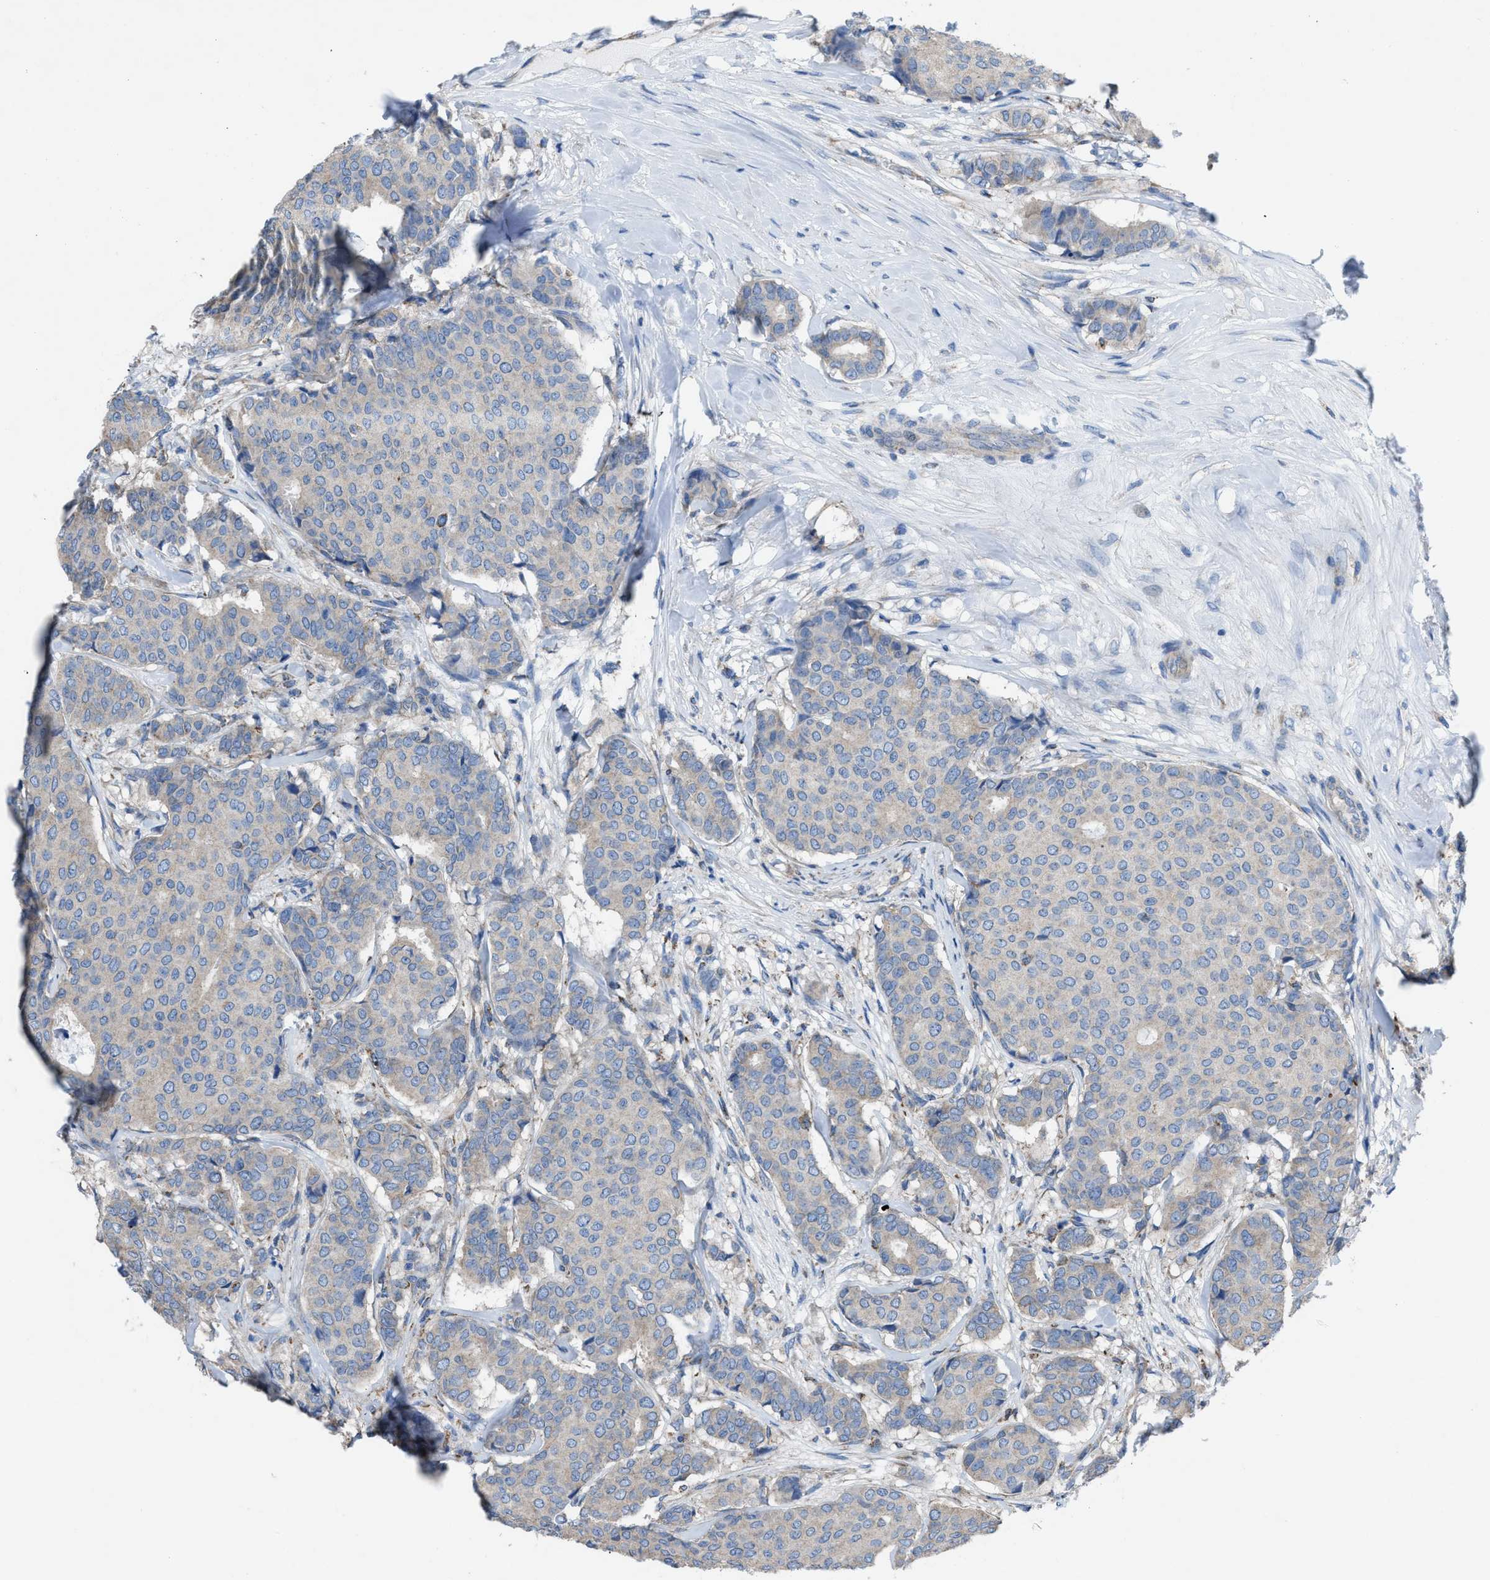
{"staining": {"intensity": "negative", "quantity": "none", "location": "none"}, "tissue": "breast cancer", "cell_type": "Tumor cells", "image_type": "cancer", "snomed": [{"axis": "morphology", "description": "Duct carcinoma"}, {"axis": "topography", "description": "Breast"}], "caption": "IHC of breast cancer exhibits no expression in tumor cells.", "gene": "DOLPP1", "patient": {"sex": "female", "age": 75}}